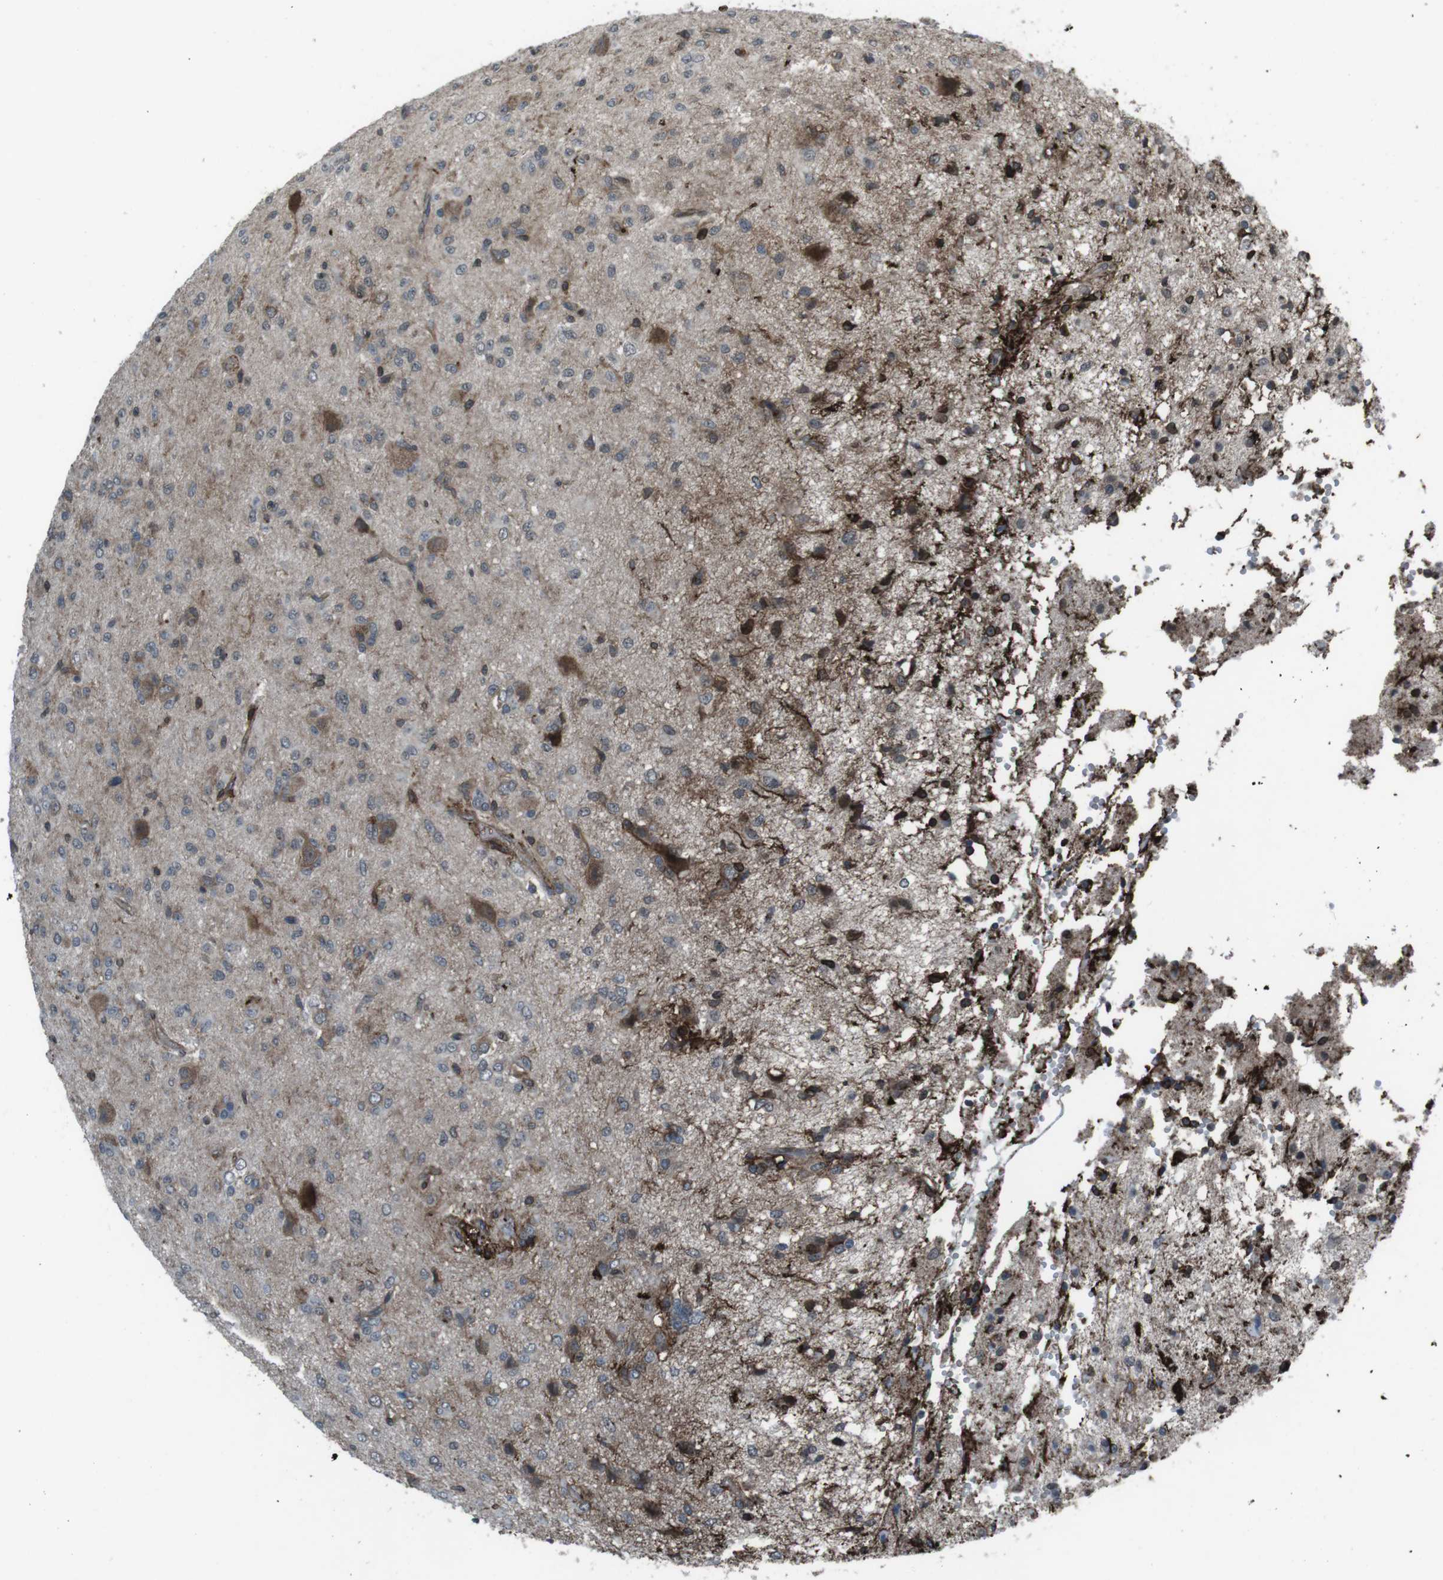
{"staining": {"intensity": "moderate", "quantity": "25%-75%", "location": "cytoplasmic/membranous"}, "tissue": "glioma", "cell_type": "Tumor cells", "image_type": "cancer", "snomed": [{"axis": "morphology", "description": "Glioma, malignant, High grade"}, {"axis": "topography", "description": "Brain"}], "caption": "Immunohistochemical staining of glioma exhibits medium levels of moderate cytoplasmic/membranous protein staining in about 25%-75% of tumor cells. The staining was performed using DAB to visualize the protein expression in brown, while the nuclei were stained in blue with hematoxylin (Magnification: 20x).", "gene": "GDF10", "patient": {"sex": "female", "age": 59}}